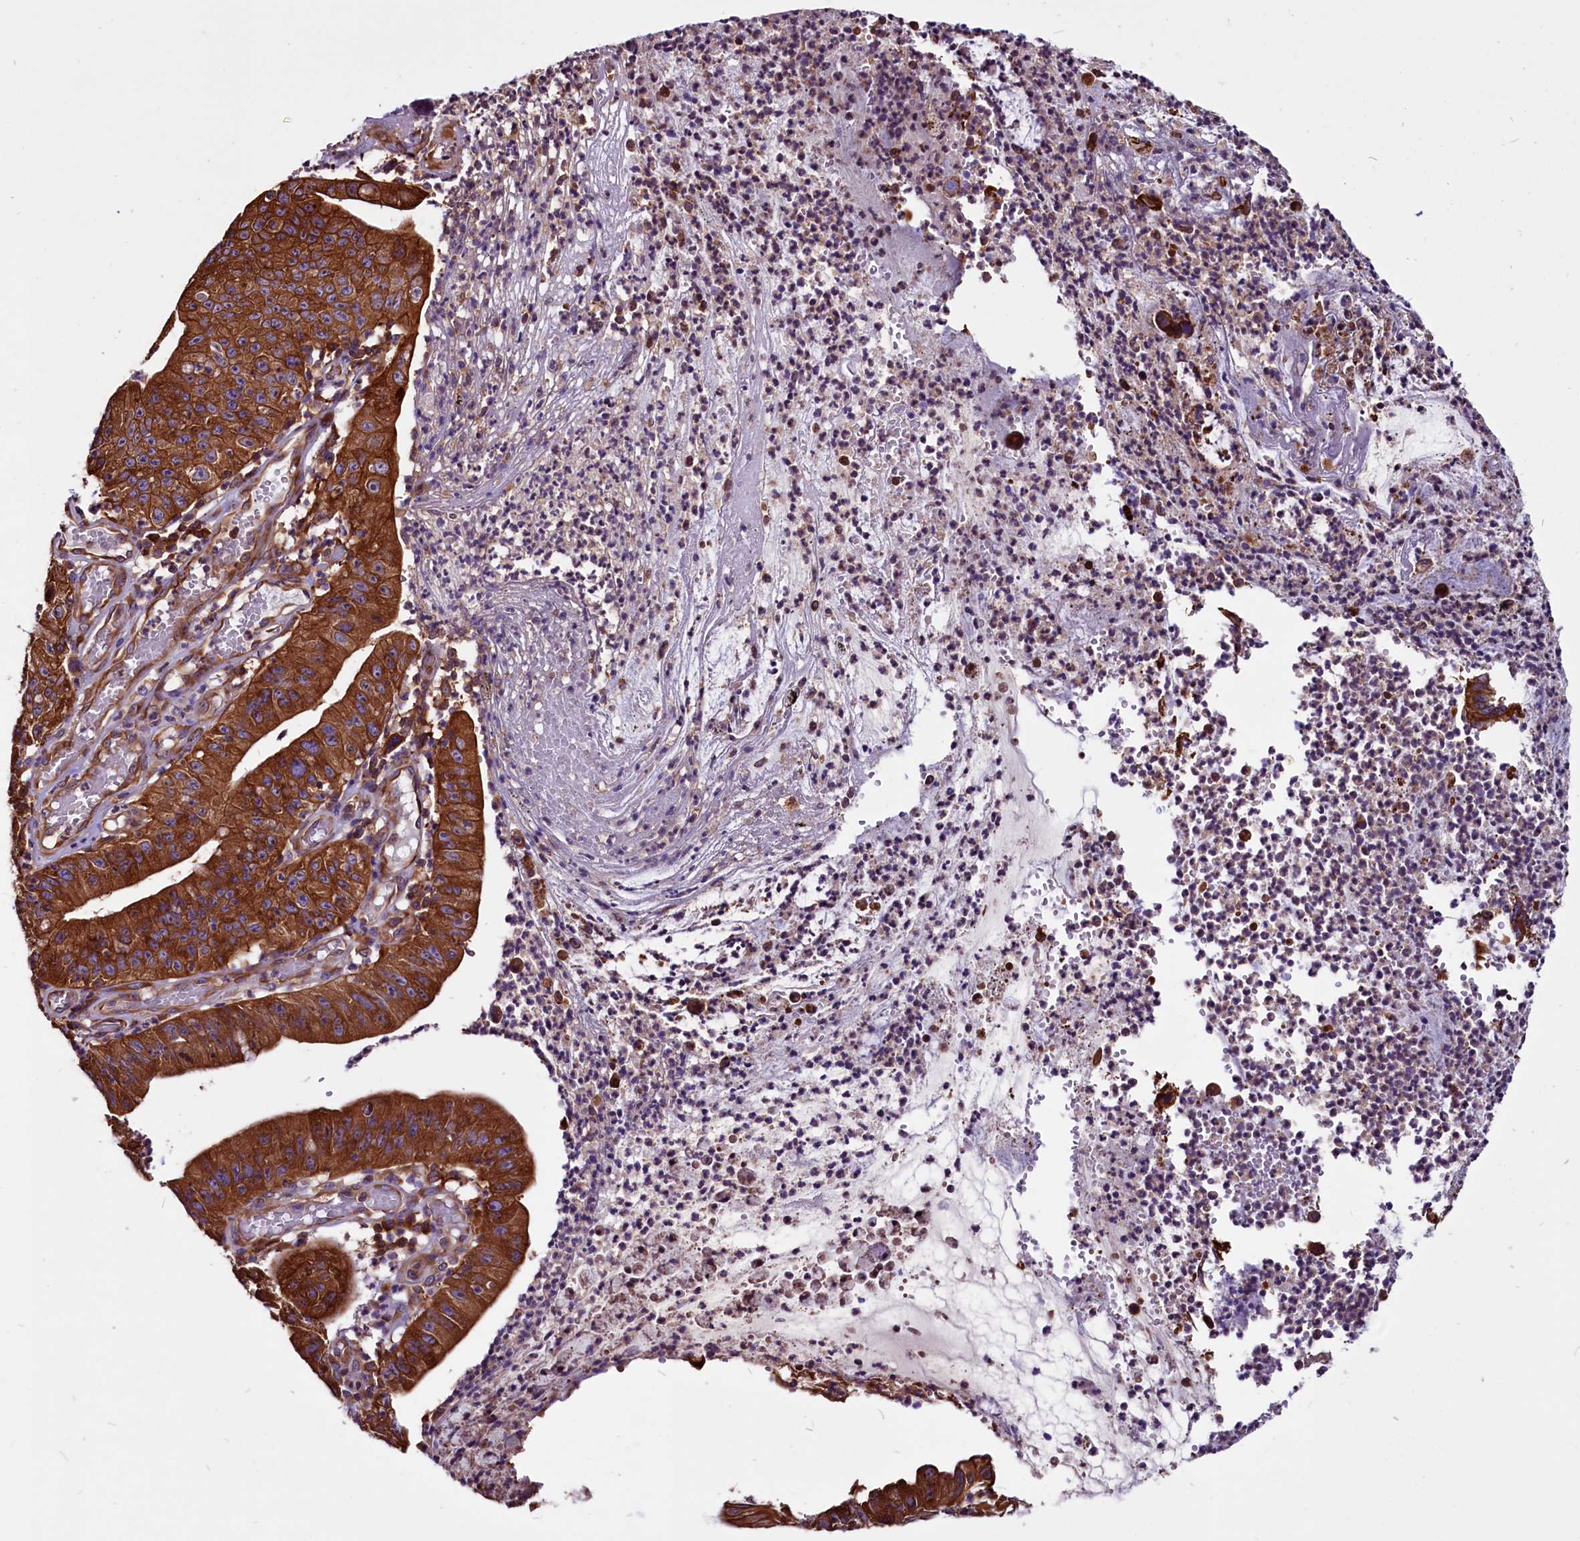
{"staining": {"intensity": "strong", "quantity": ">75%", "location": "cytoplasmic/membranous"}, "tissue": "stomach cancer", "cell_type": "Tumor cells", "image_type": "cancer", "snomed": [{"axis": "morphology", "description": "Adenocarcinoma, NOS"}, {"axis": "topography", "description": "Stomach"}], "caption": "A brown stain labels strong cytoplasmic/membranous positivity of a protein in stomach cancer tumor cells. Using DAB (brown) and hematoxylin (blue) stains, captured at high magnification using brightfield microscopy.", "gene": "EIF3G", "patient": {"sex": "male", "age": 59}}